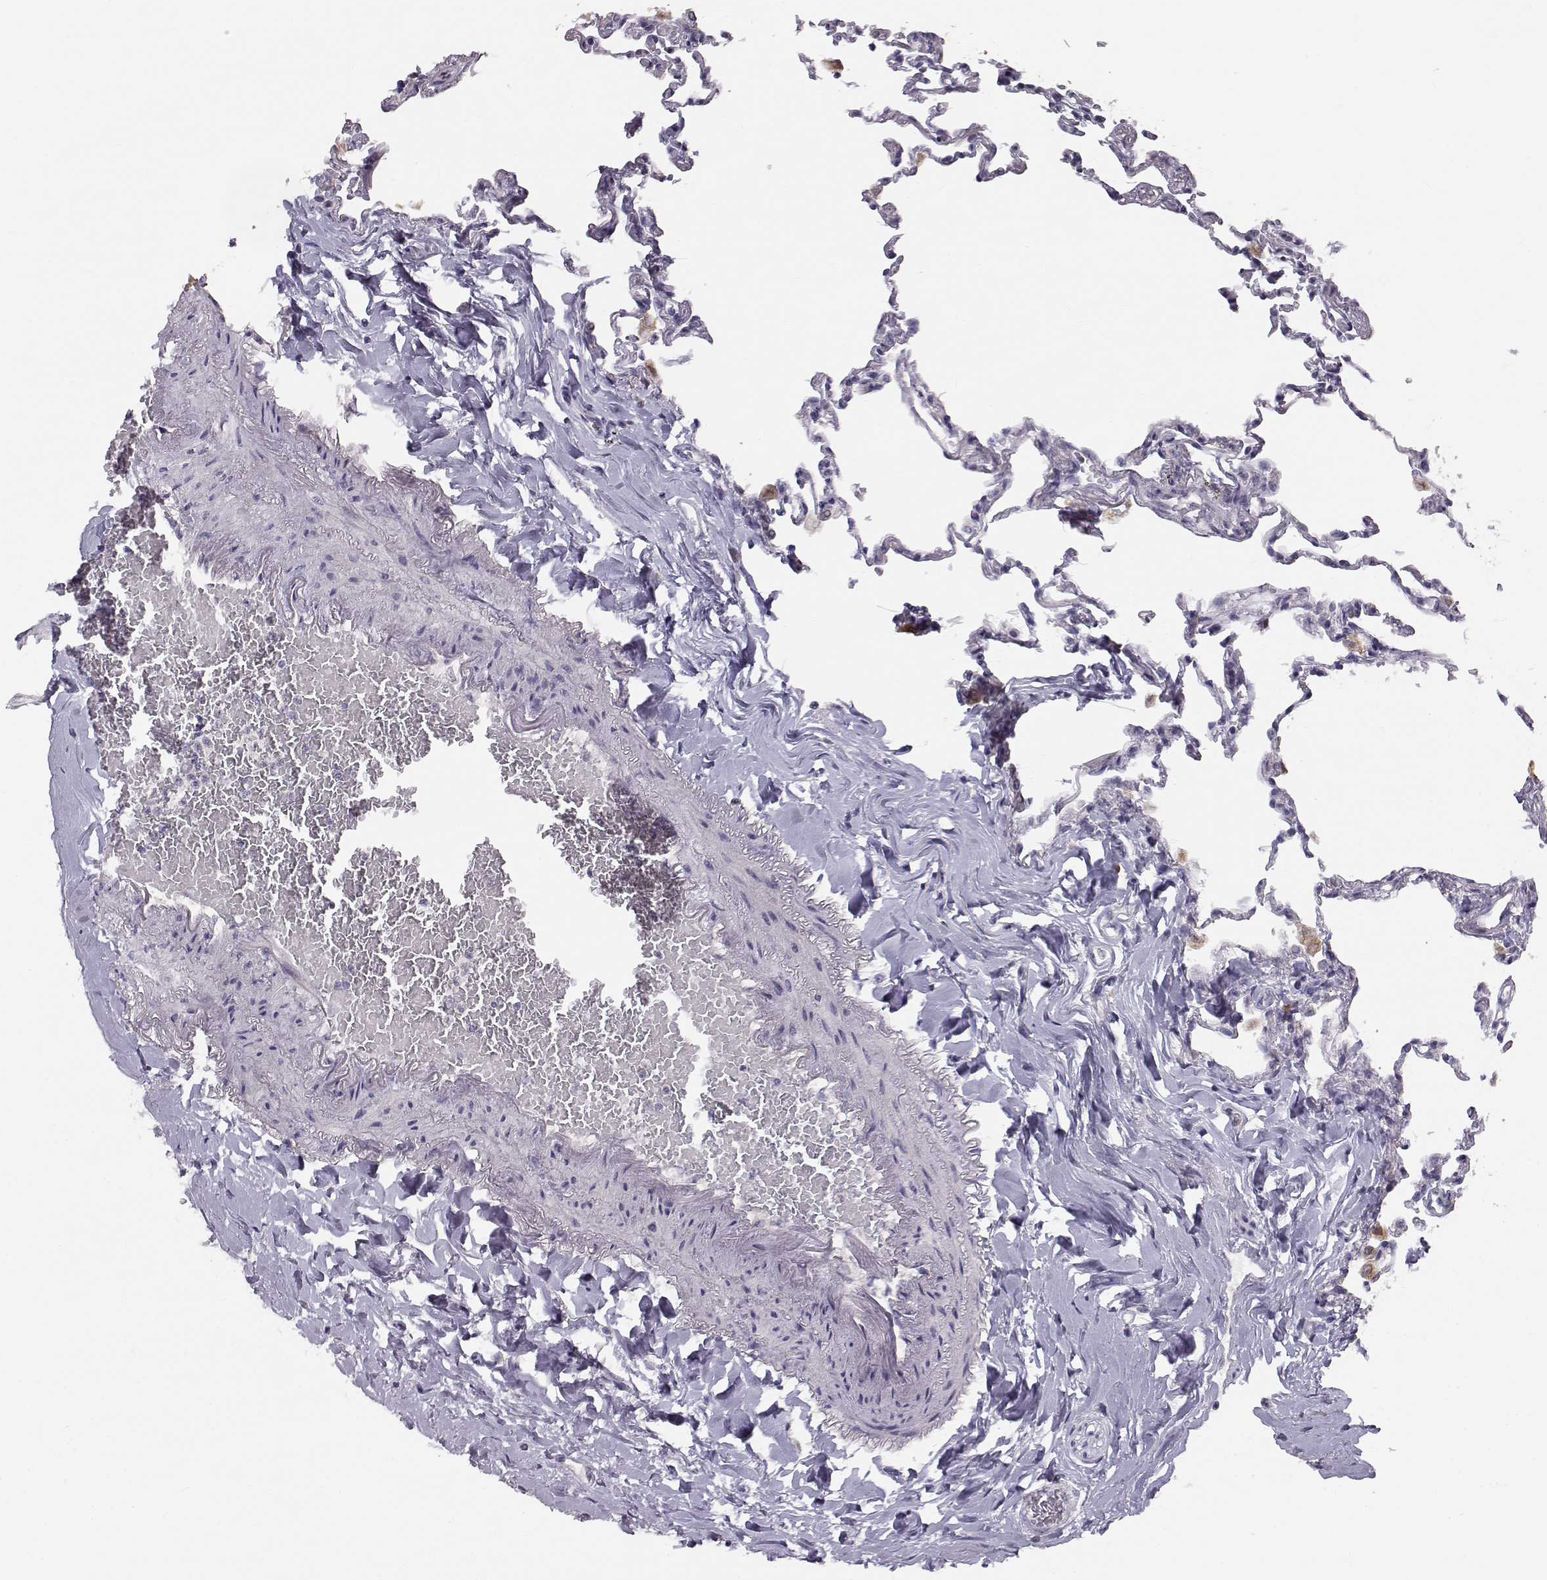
{"staining": {"intensity": "negative", "quantity": "none", "location": "none"}, "tissue": "lung", "cell_type": "Alveolar cells", "image_type": "normal", "snomed": [{"axis": "morphology", "description": "Normal tissue, NOS"}, {"axis": "topography", "description": "Lung"}], "caption": "This is an IHC micrograph of normal human lung. There is no staining in alveolar cells.", "gene": "ACSL6", "patient": {"sex": "female", "age": 57}}